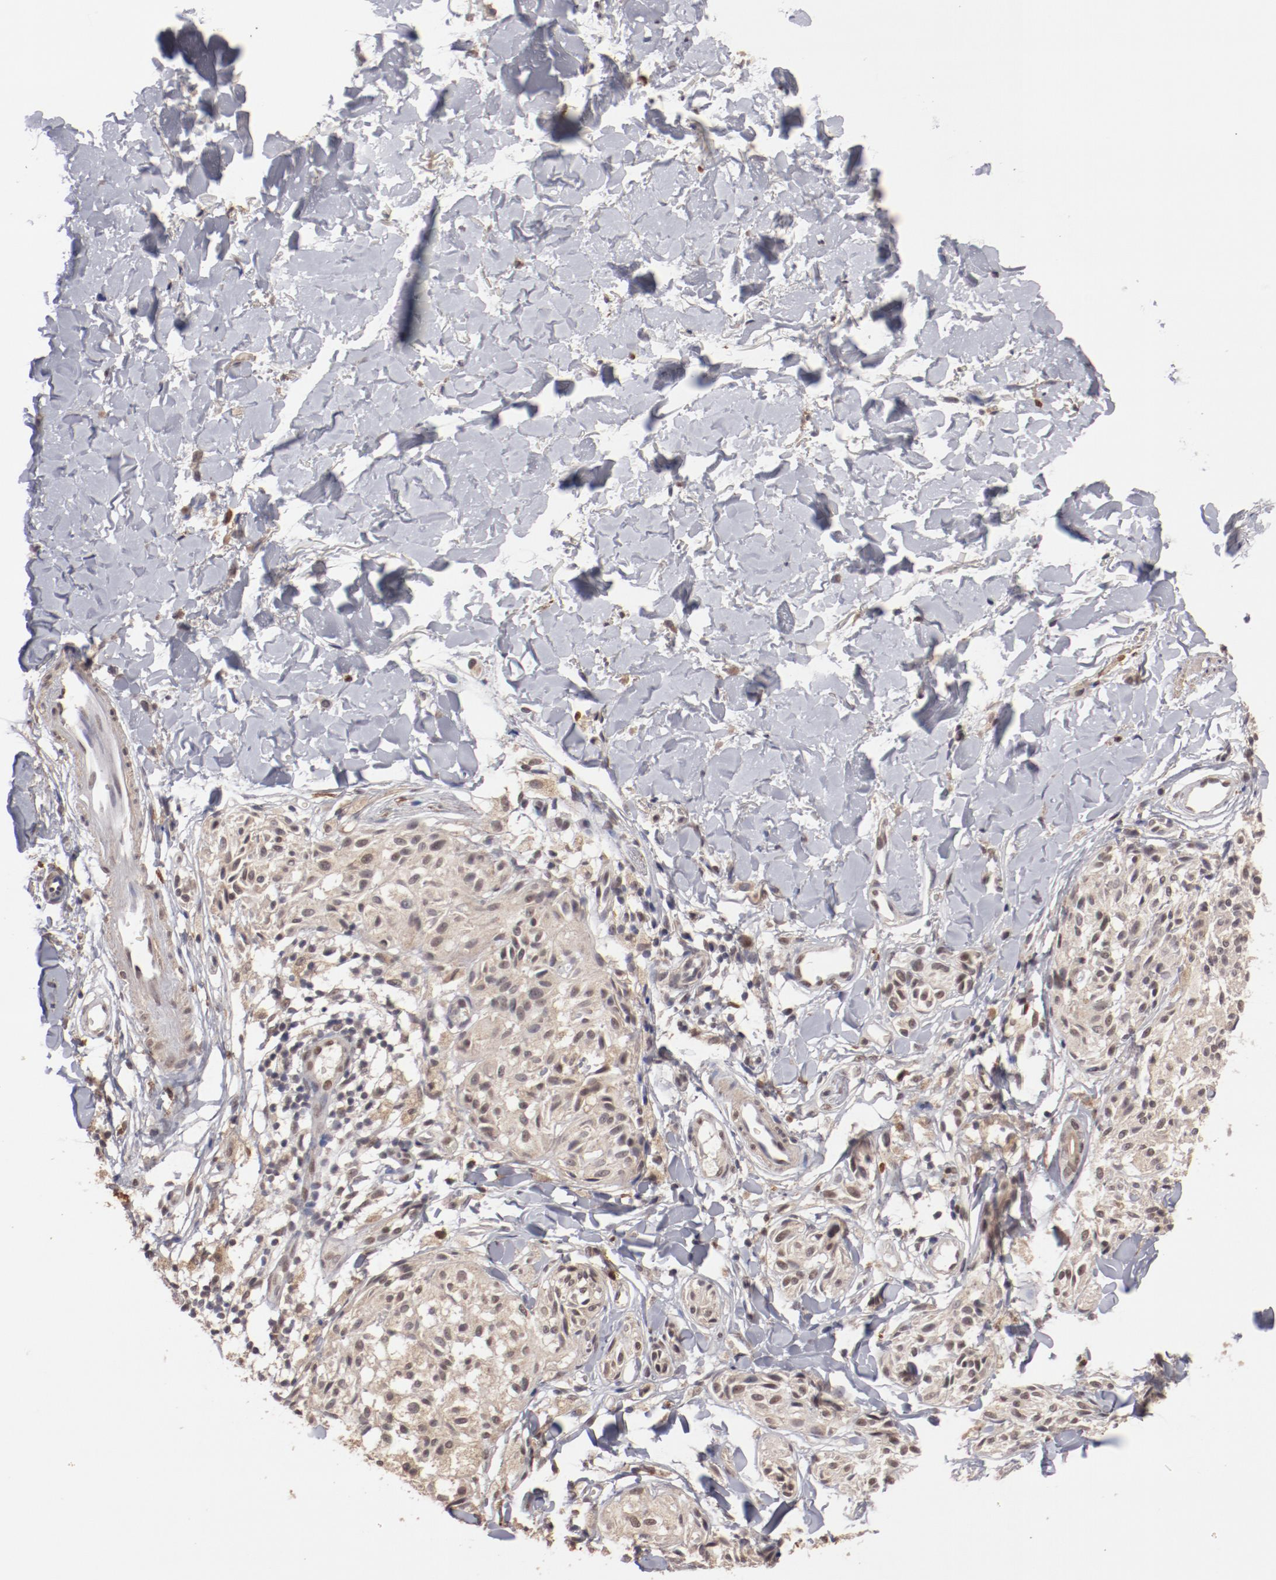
{"staining": {"intensity": "weak", "quantity": ">75%", "location": "cytoplasmic/membranous,nuclear"}, "tissue": "melanoma", "cell_type": "Tumor cells", "image_type": "cancer", "snomed": [{"axis": "morphology", "description": "Malignant melanoma, Metastatic site"}, {"axis": "topography", "description": "Skin"}], "caption": "Human melanoma stained with a brown dye shows weak cytoplasmic/membranous and nuclear positive expression in approximately >75% of tumor cells.", "gene": "CLOCK", "patient": {"sex": "female", "age": 66}}